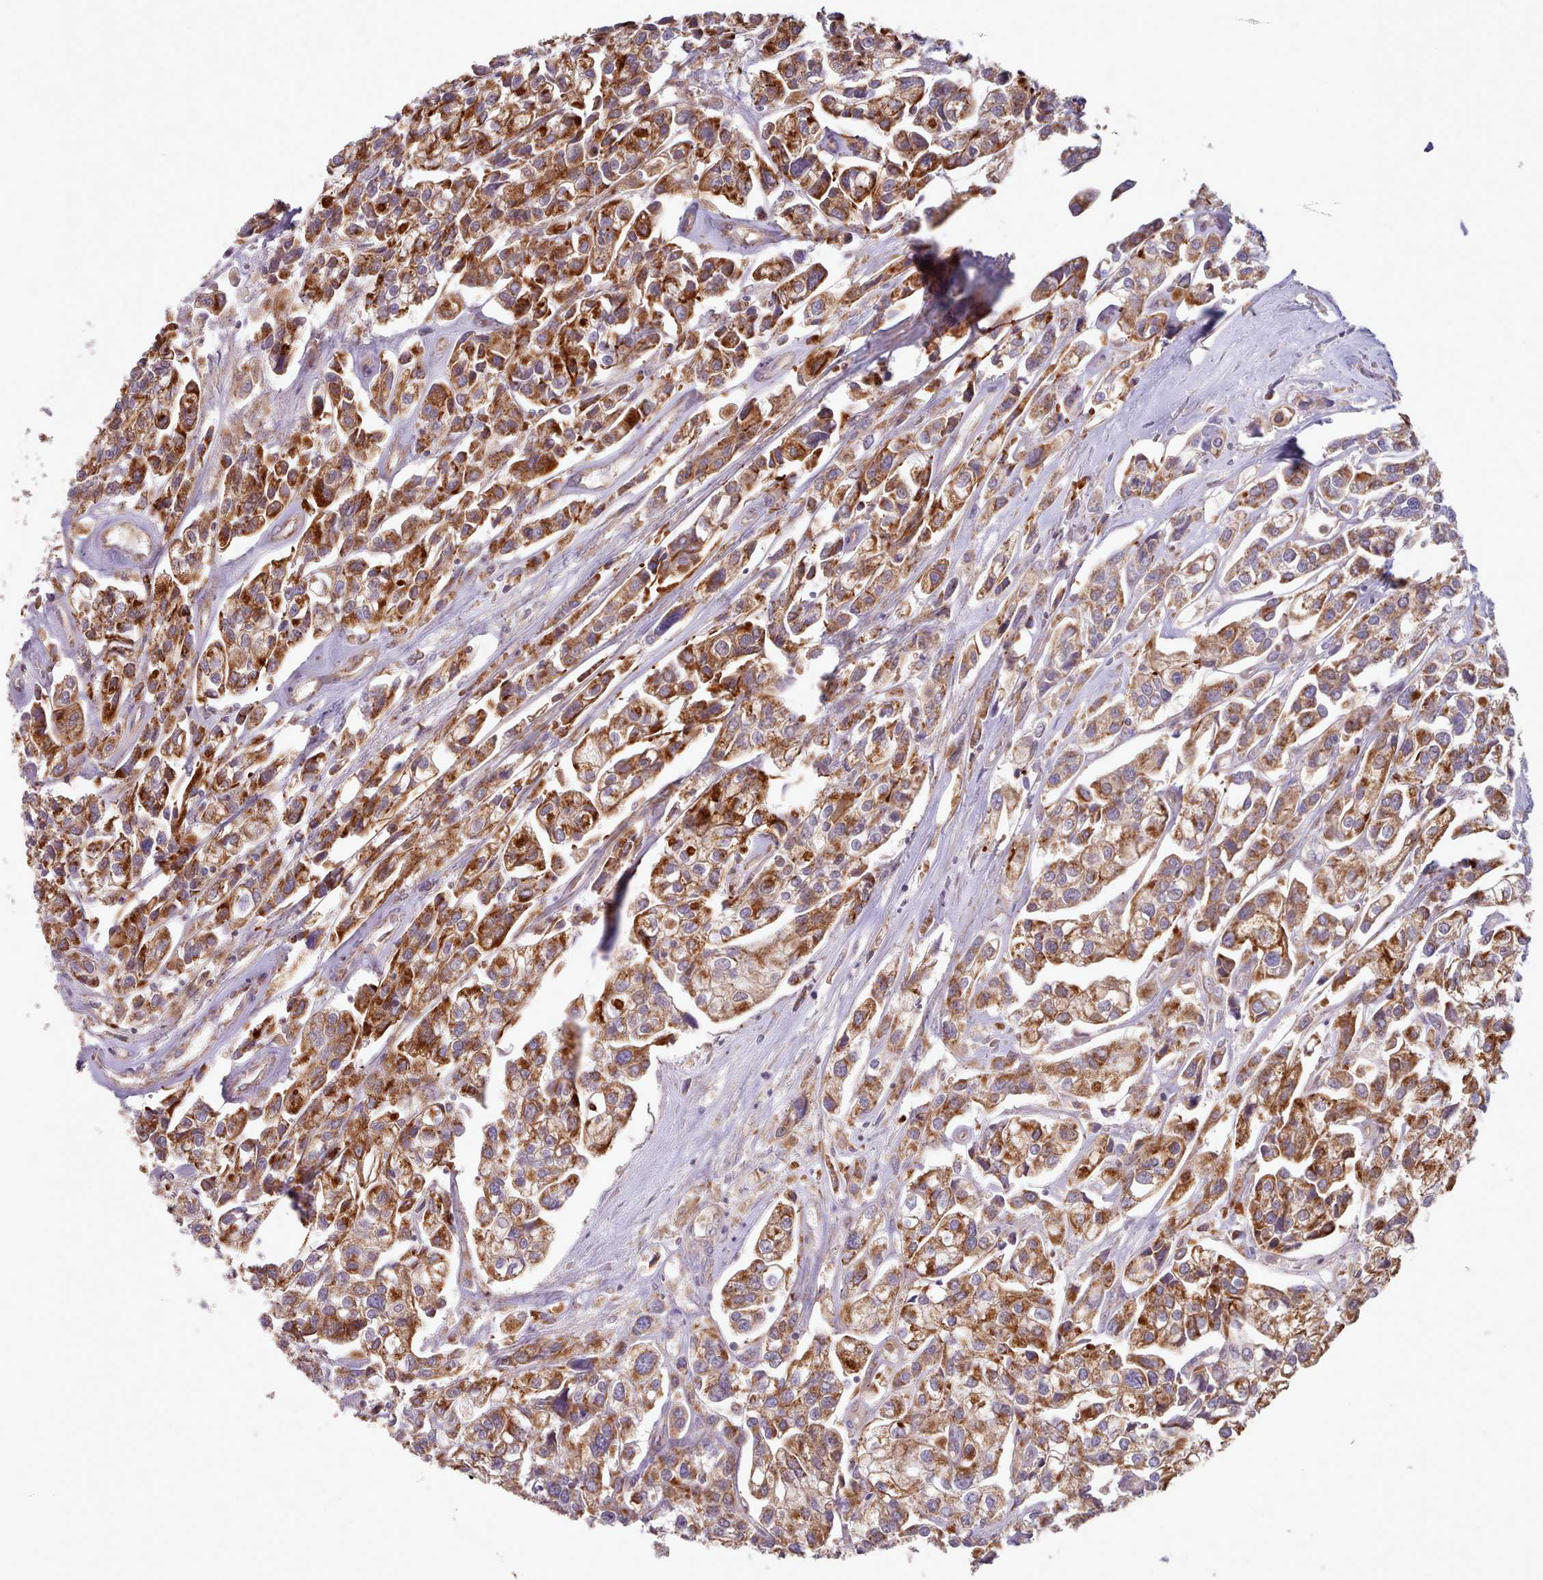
{"staining": {"intensity": "strong", "quantity": ">75%", "location": "cytoplasmic/membranous"}, "tissue": "urothelial cancer", "cell_type": "Tumor cells", "image_type": "cancer", "snomed": [{"axis": "morphology", "description": "Urothelial carcinoma, High grade"}, {"axis": "topography", "description": "Urinary bladder"}], "caption": "High-magnification brightfield microscopy of urothelial cancer stained with DAB (brown) and counterstained with hematoxylin (blue). tumor cells exhibit strong cytoplasmic/membranous expression is appreciated in about>75% of cells.", "gene": "HSDL2", "patient": {"sex": "male", "age": 67}}